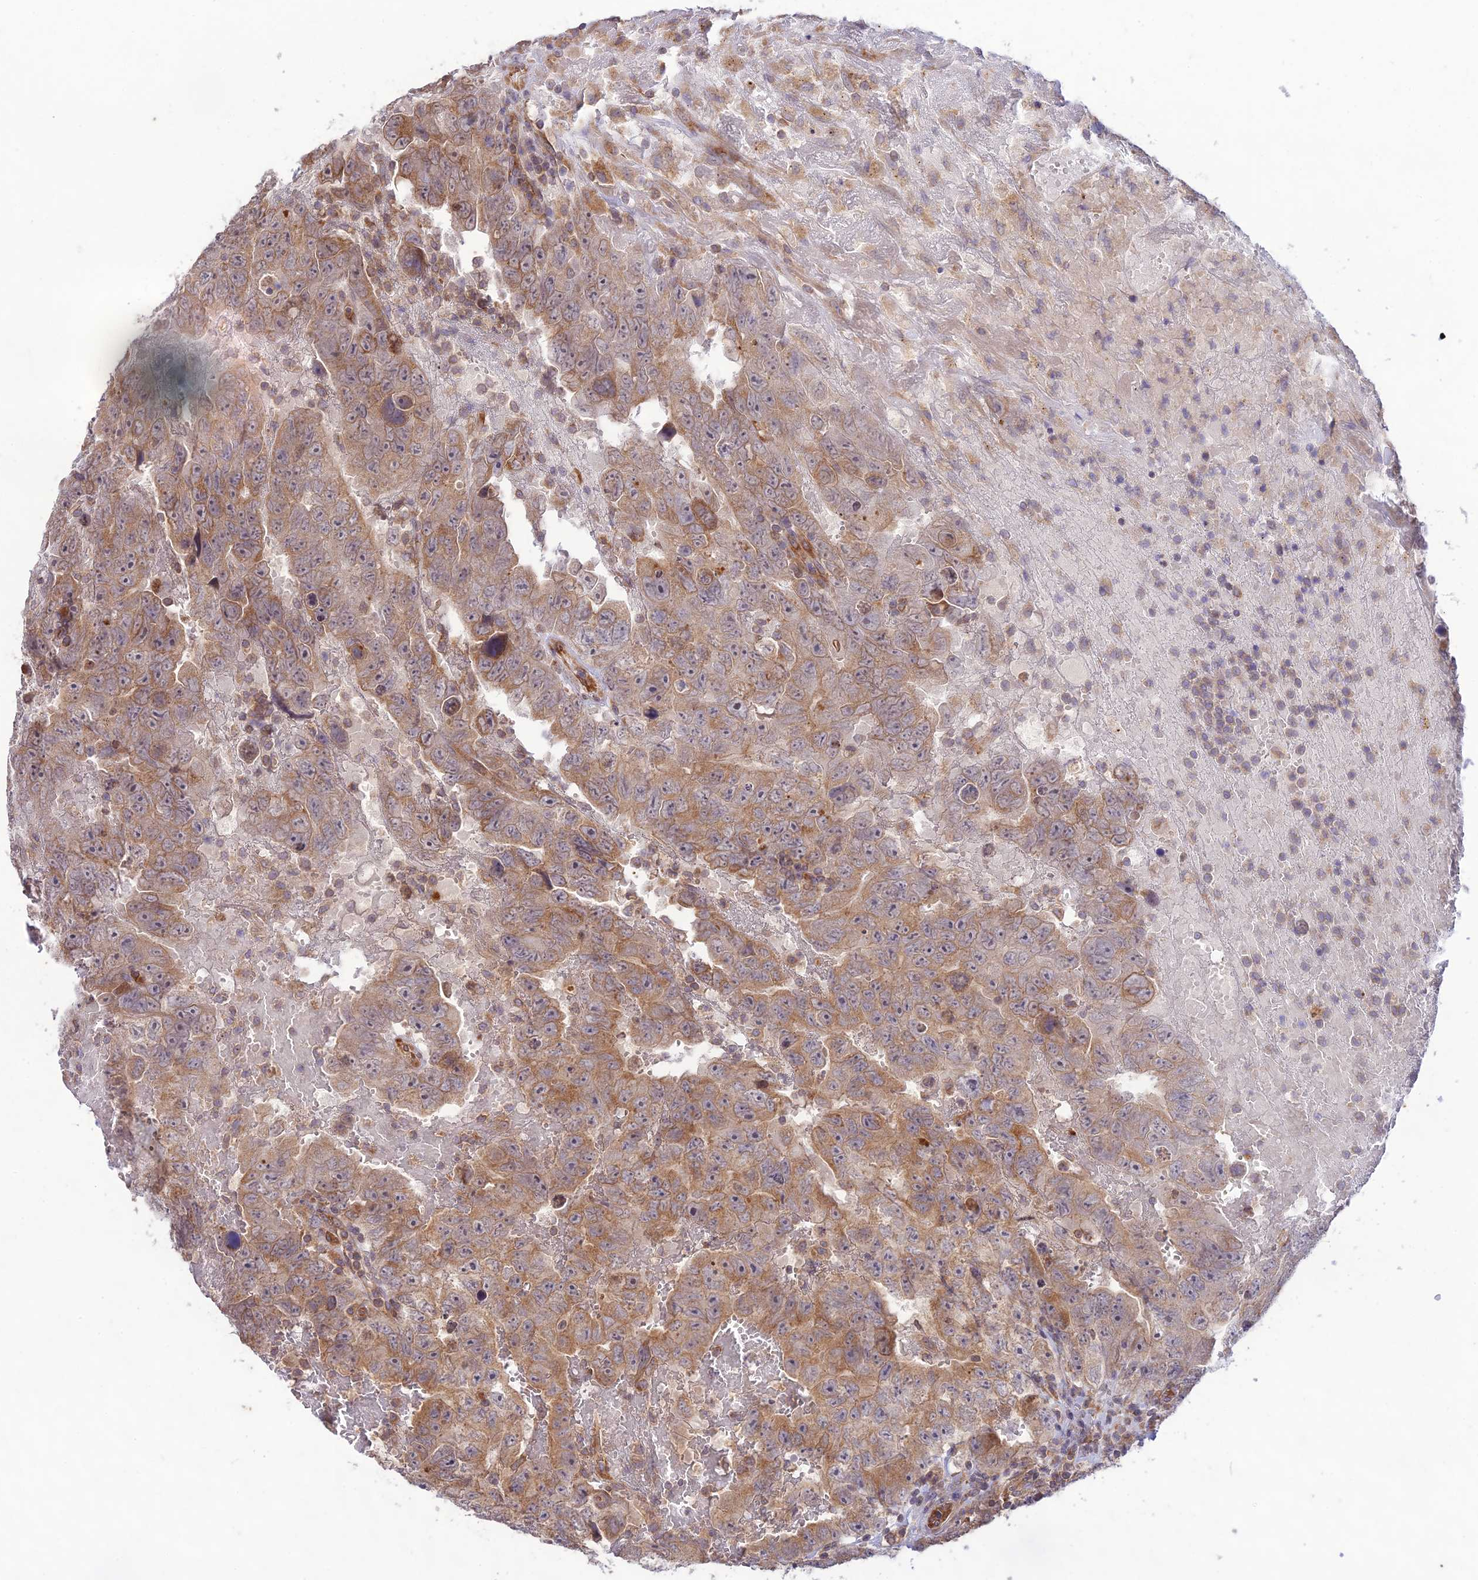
{"staining": {"intensity": "moderate", "quantity": ">75%", "location": "cytoplasmic/membranous"}, "tissue": "testis cancer", "cell_type": "Tumor cells", "image_type": "cancer", "snomed": [{"axis": "morphology", "description": "Carcinoma, Embryonal, NOS"}, {"axis": "topography", "description": "Testis"}], "caption": "Immunohistochemistry (IHC) of testis embryonal carcinoma demonstrates medium levels of moderate cytoplasmic/membranous positivity in about >75% of tumor cells. The protein of interest is shown in brown color, while the nuclei are stained blue.", "gene": "TMEM259", "patient": {"sex": "male", "age": 45}}